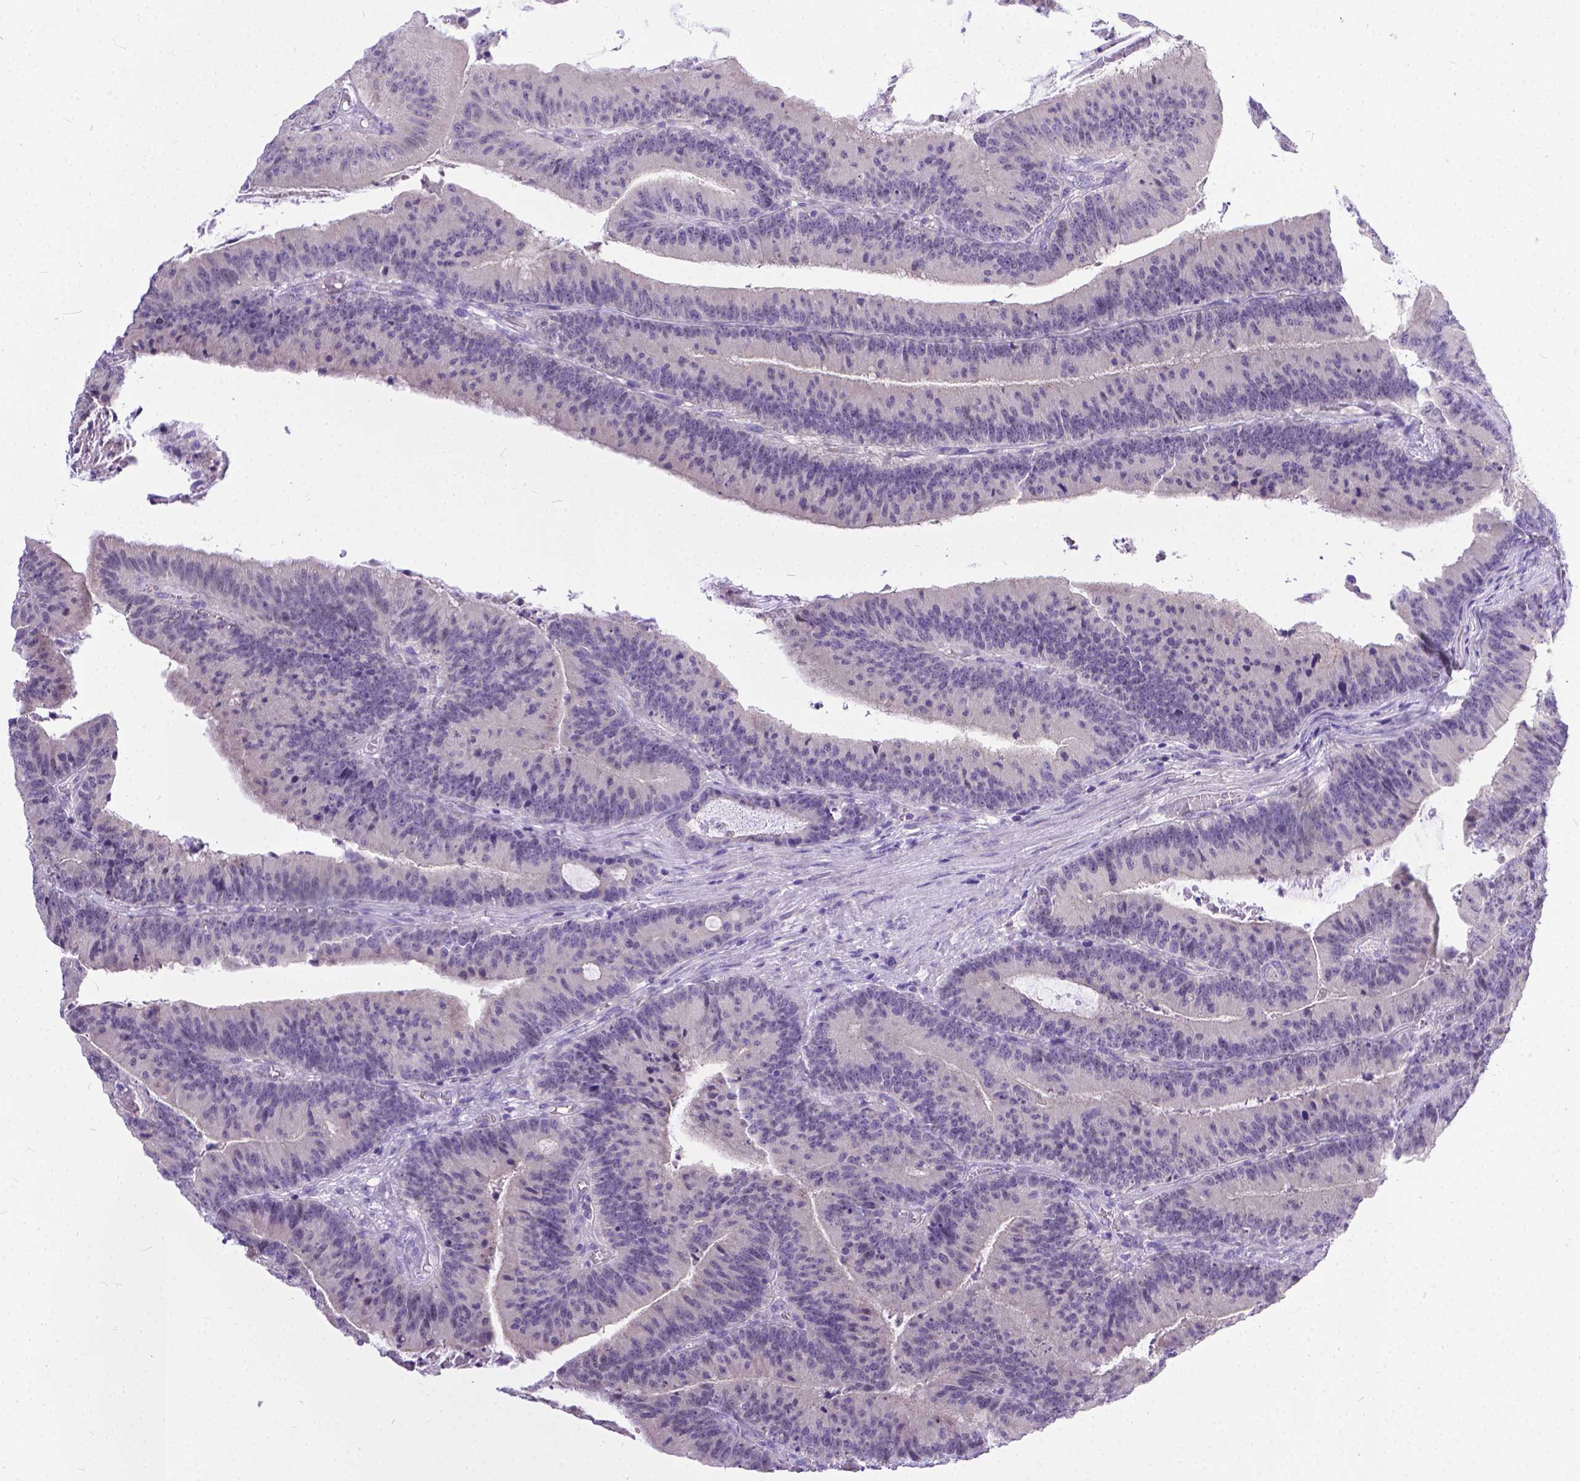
{"staining": {"intensity": "negative", "quantity": "none", "location": "none"}, "tissue": "colorectal cancer", "cell_type": "Tumor cells", "image_type": "cancer", "snomed": [{"axis": "morphology", "description": "Adenocarcinoma, NOS"}, {"axis": "topography", "description": "Colon"}], "caption": "IHC of human adenocarcinoma (colorectal) exhibits no expression in tumor cells.", "gene": "TTLL6", "patient": {"sex": "female", "age": 78}}